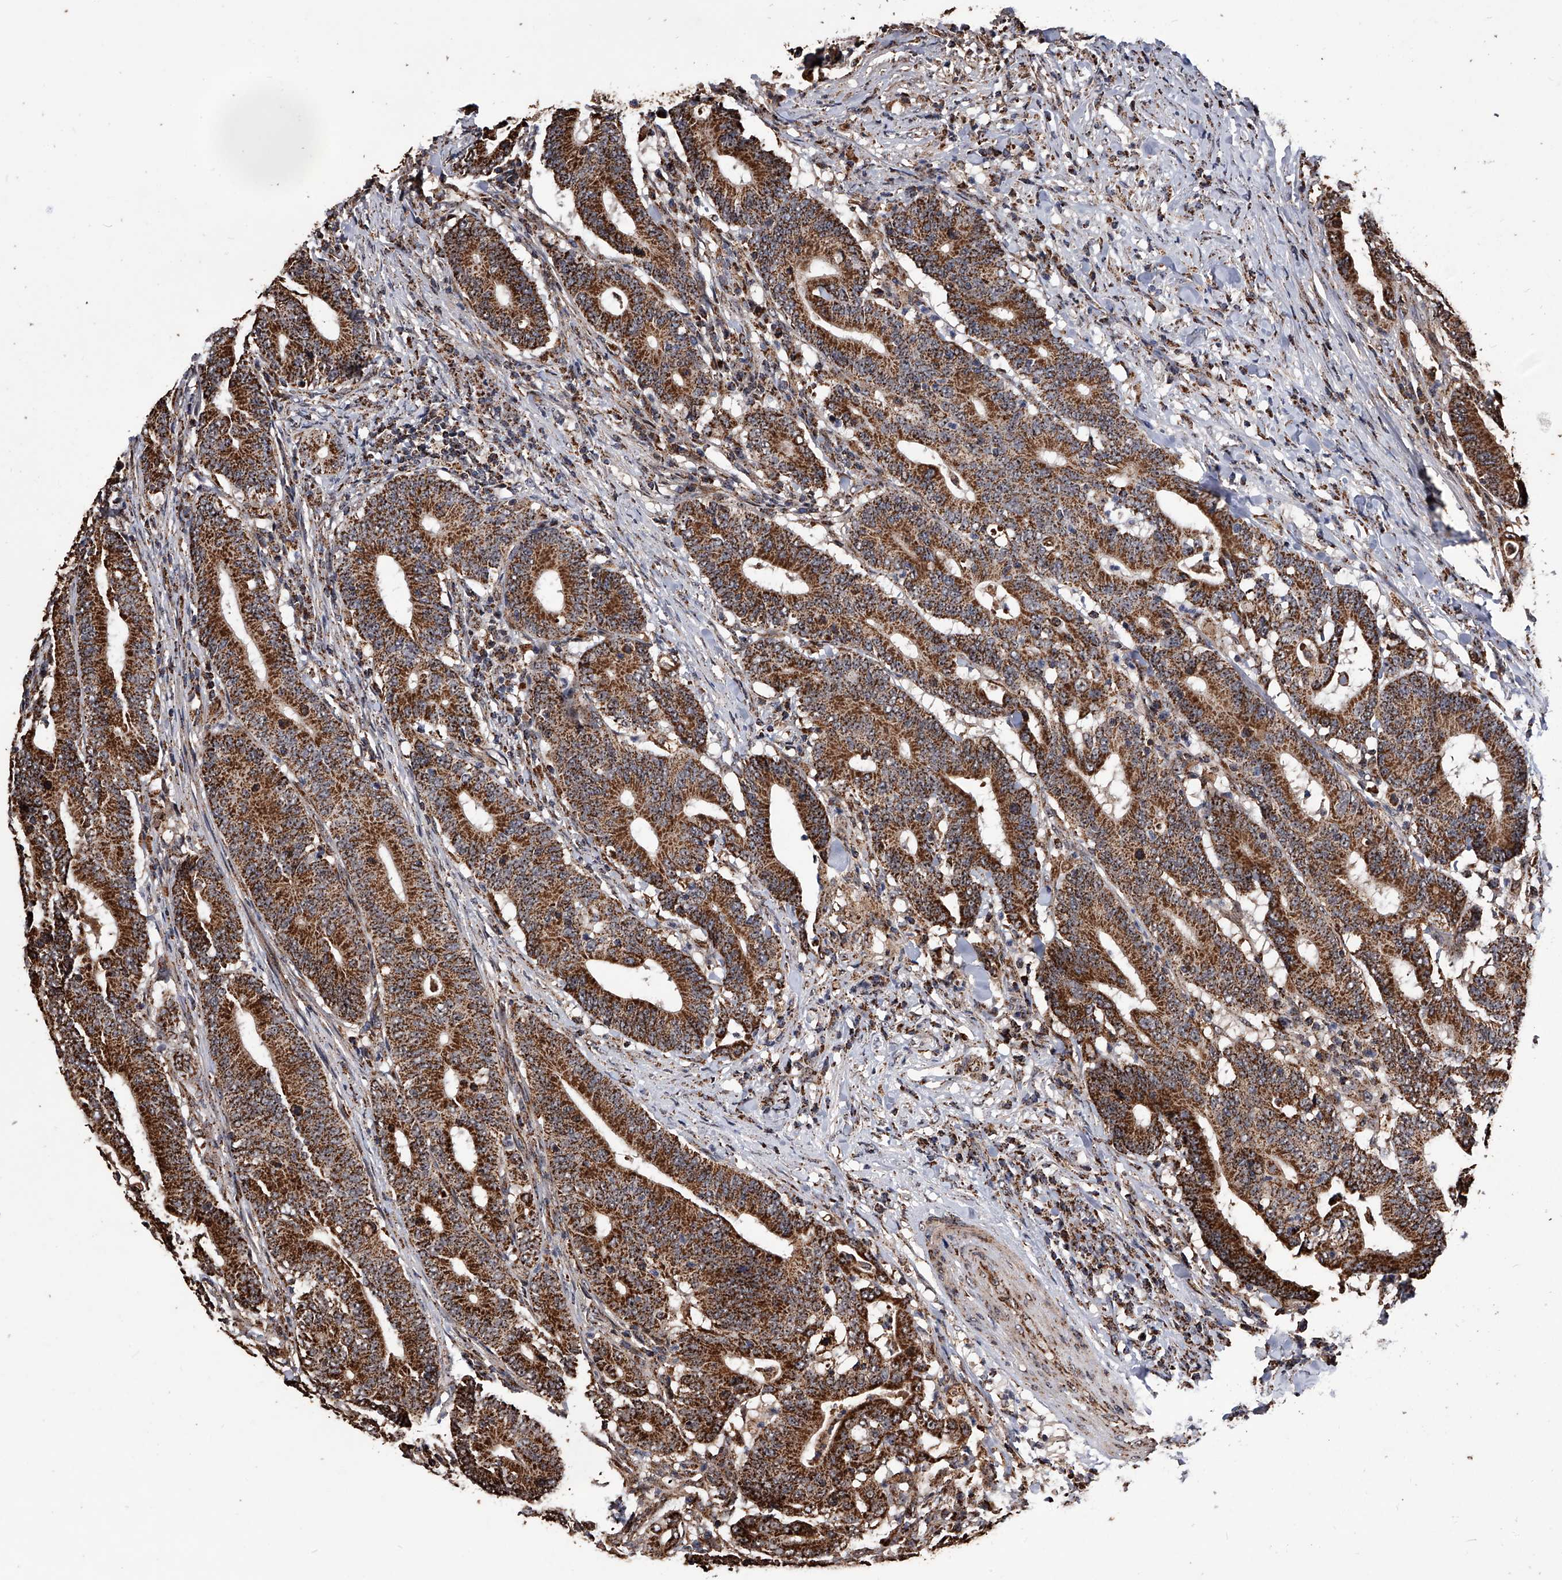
{"staining": {"intensity": "strong", "quantity": ">75%", "location": "cytoplasmic/membranous"}, "tissue": "colorectal cancer", "cell_type": "Tumor cells", "image_type": "cancer", "snomed": [{"axis": "morphology", "description": "Adenocarcinoma, NOS"}, {"axis": "topography", "description": "Colon"}], "caption": "Tumor cells exhibit strong cytoplasmic/membranous expression in approximately >75% of cells in colorectal cancer (adenocarcinoma).", "gene": "SMPDL3A", "patient": {"sex": "female", "age": 66}}